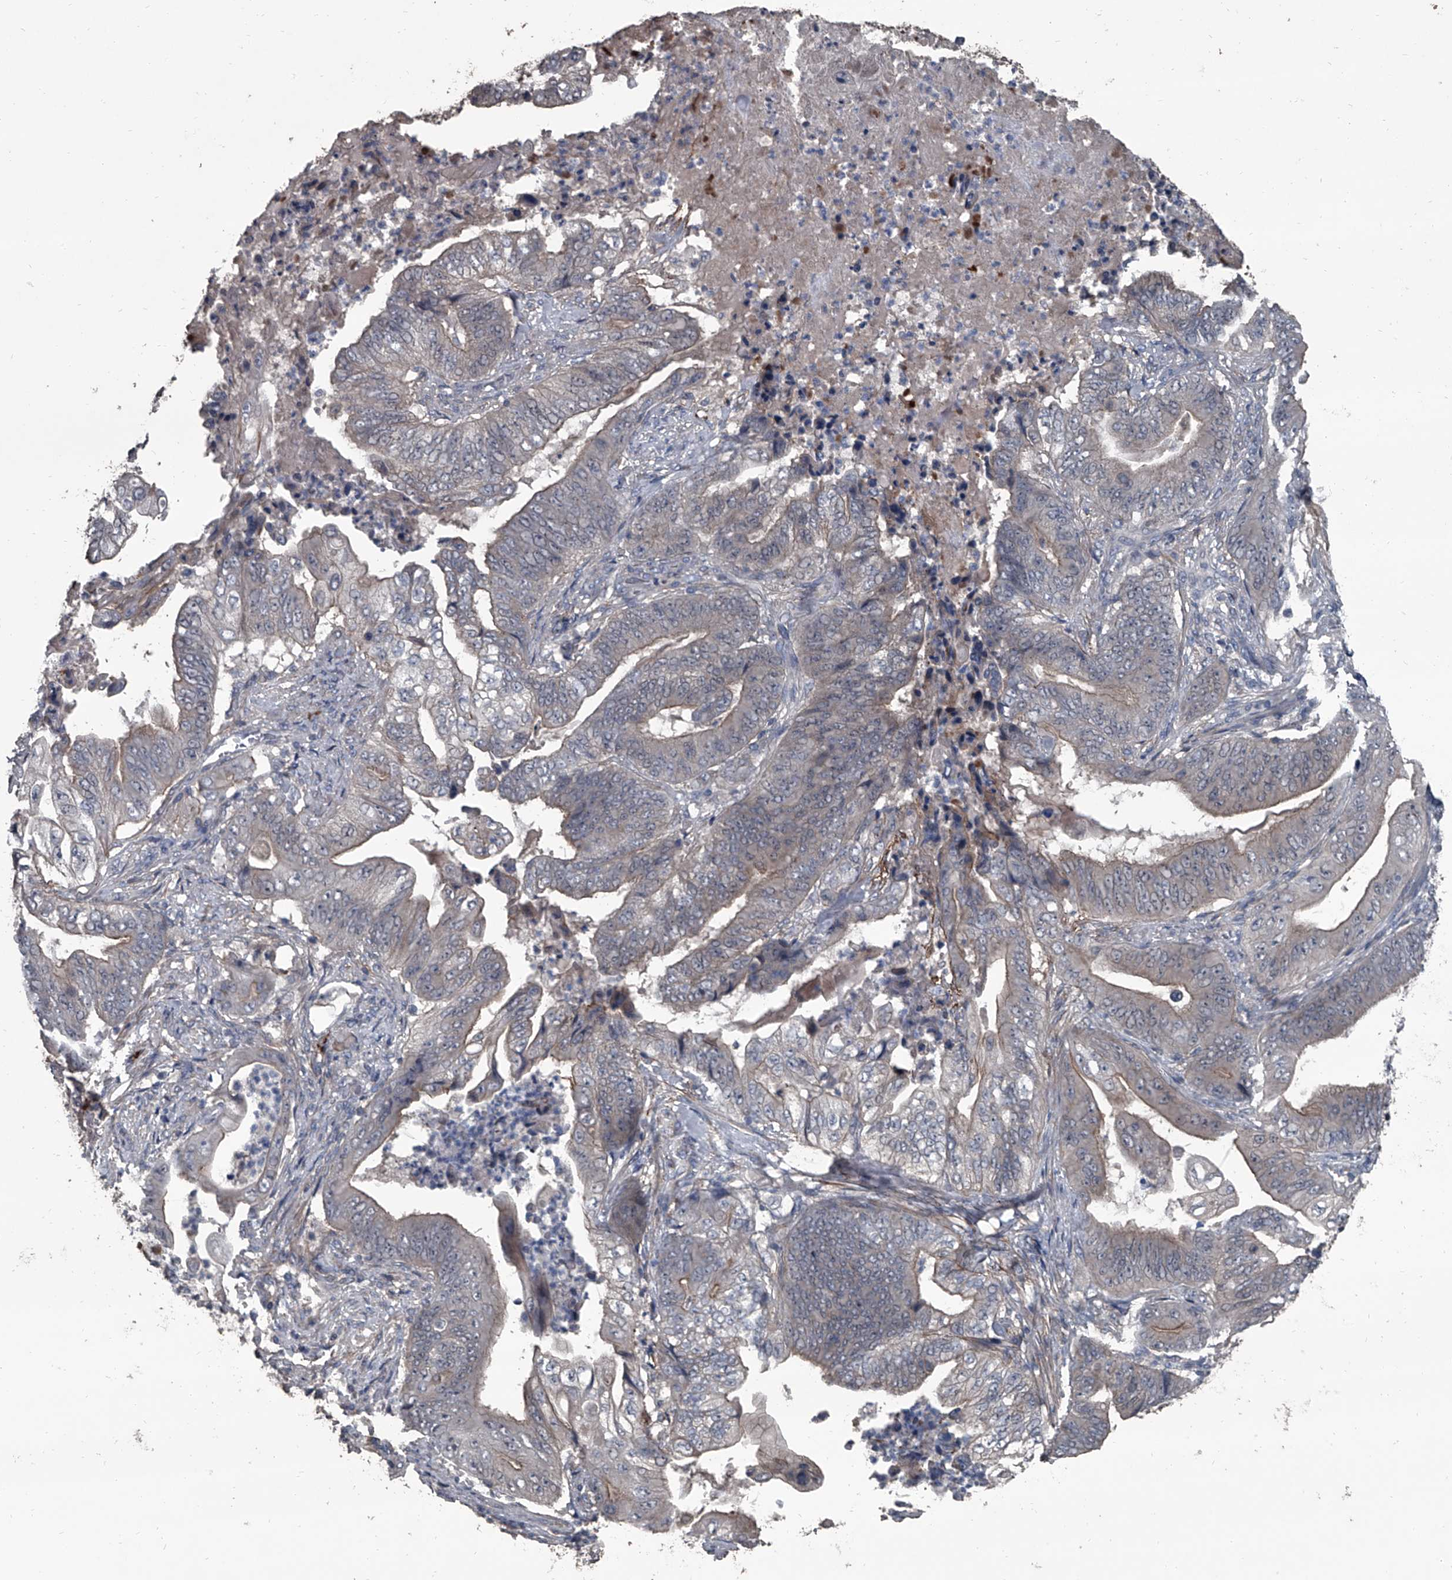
{"staining": {"intensity": "weak", "quantity": ">75%", "location": "cytoplasmic/membranous"}, "tissue": "stomach cancer", "cell_type": "Tumor cells", "image_type": "cancer", "snomed": [{"axis": "morphology", "description": "Adenocarcinoma, NOS"}, {"axis": "topography", "description": "Stomach"}], "caption": "Immunohistochemistry micrograph of neoplastic tissue: adenocarcinoma (stomach) stained using immunohistochemistry (IHC) displays low levels of weak protein expression localized specifically in the cytoplasmic/membranous of tumor cells, appearing as a cytoplasmic/membranous brown color.", "gene": "OARD1", "patient": {"sex": "female", "age": 73}}